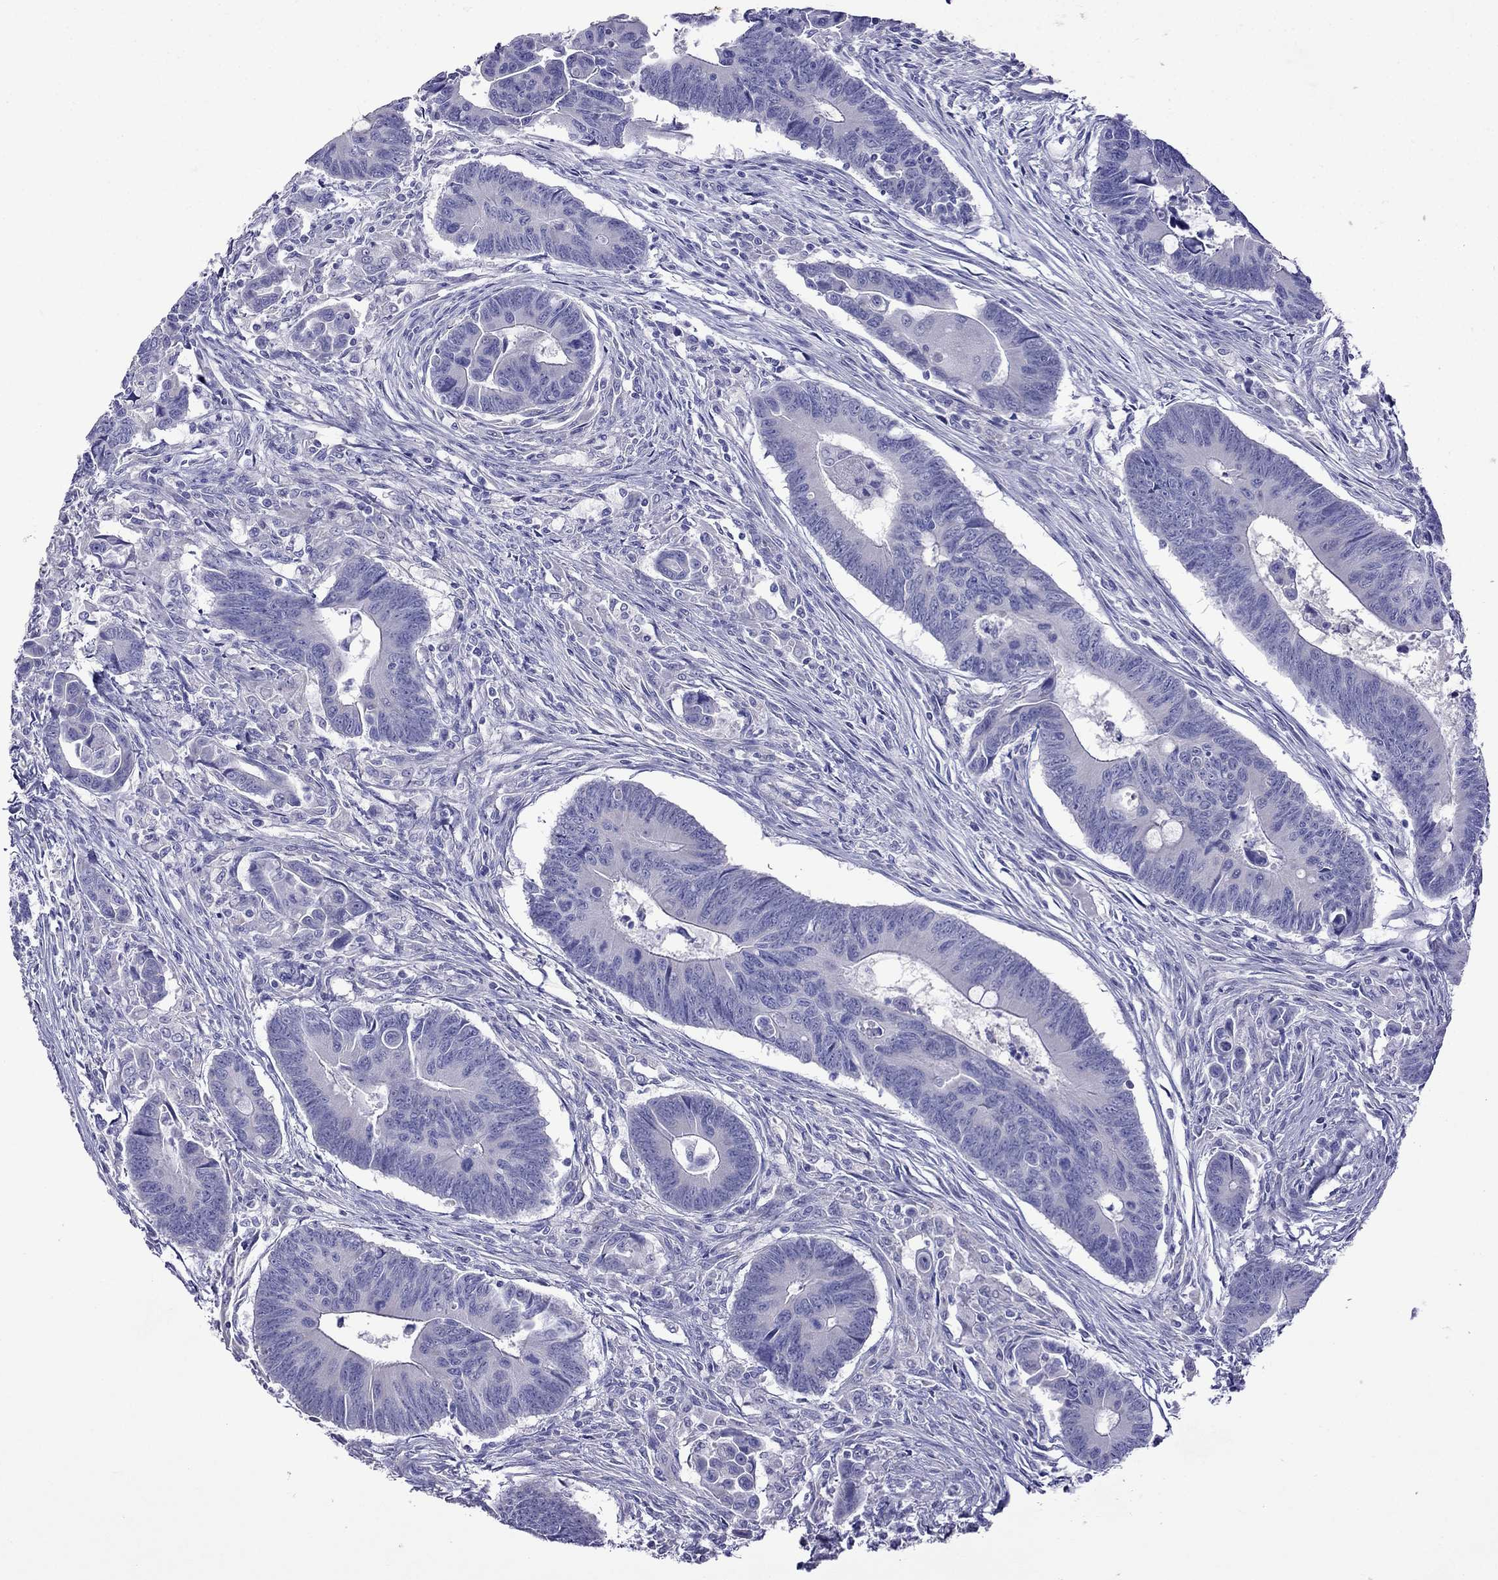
{"staining": {"intensity": "negative", "quantity": "none", "location": "none"}, "tissue": "colorectal cancer", "cell_type": "Tumor cells", "image_type": "cancer", "snomed": [{"axis": "morphology", "description": "Adenocarcinoma, NOS"}, {"axis": "topography", "description": "Rectum"}], "caption": "An image of human adenocarcinoma (colorectal) is negative for staining in tumor cells.", "gene": "TDRD1", "patient": {"sex": "male", "age": 67}}